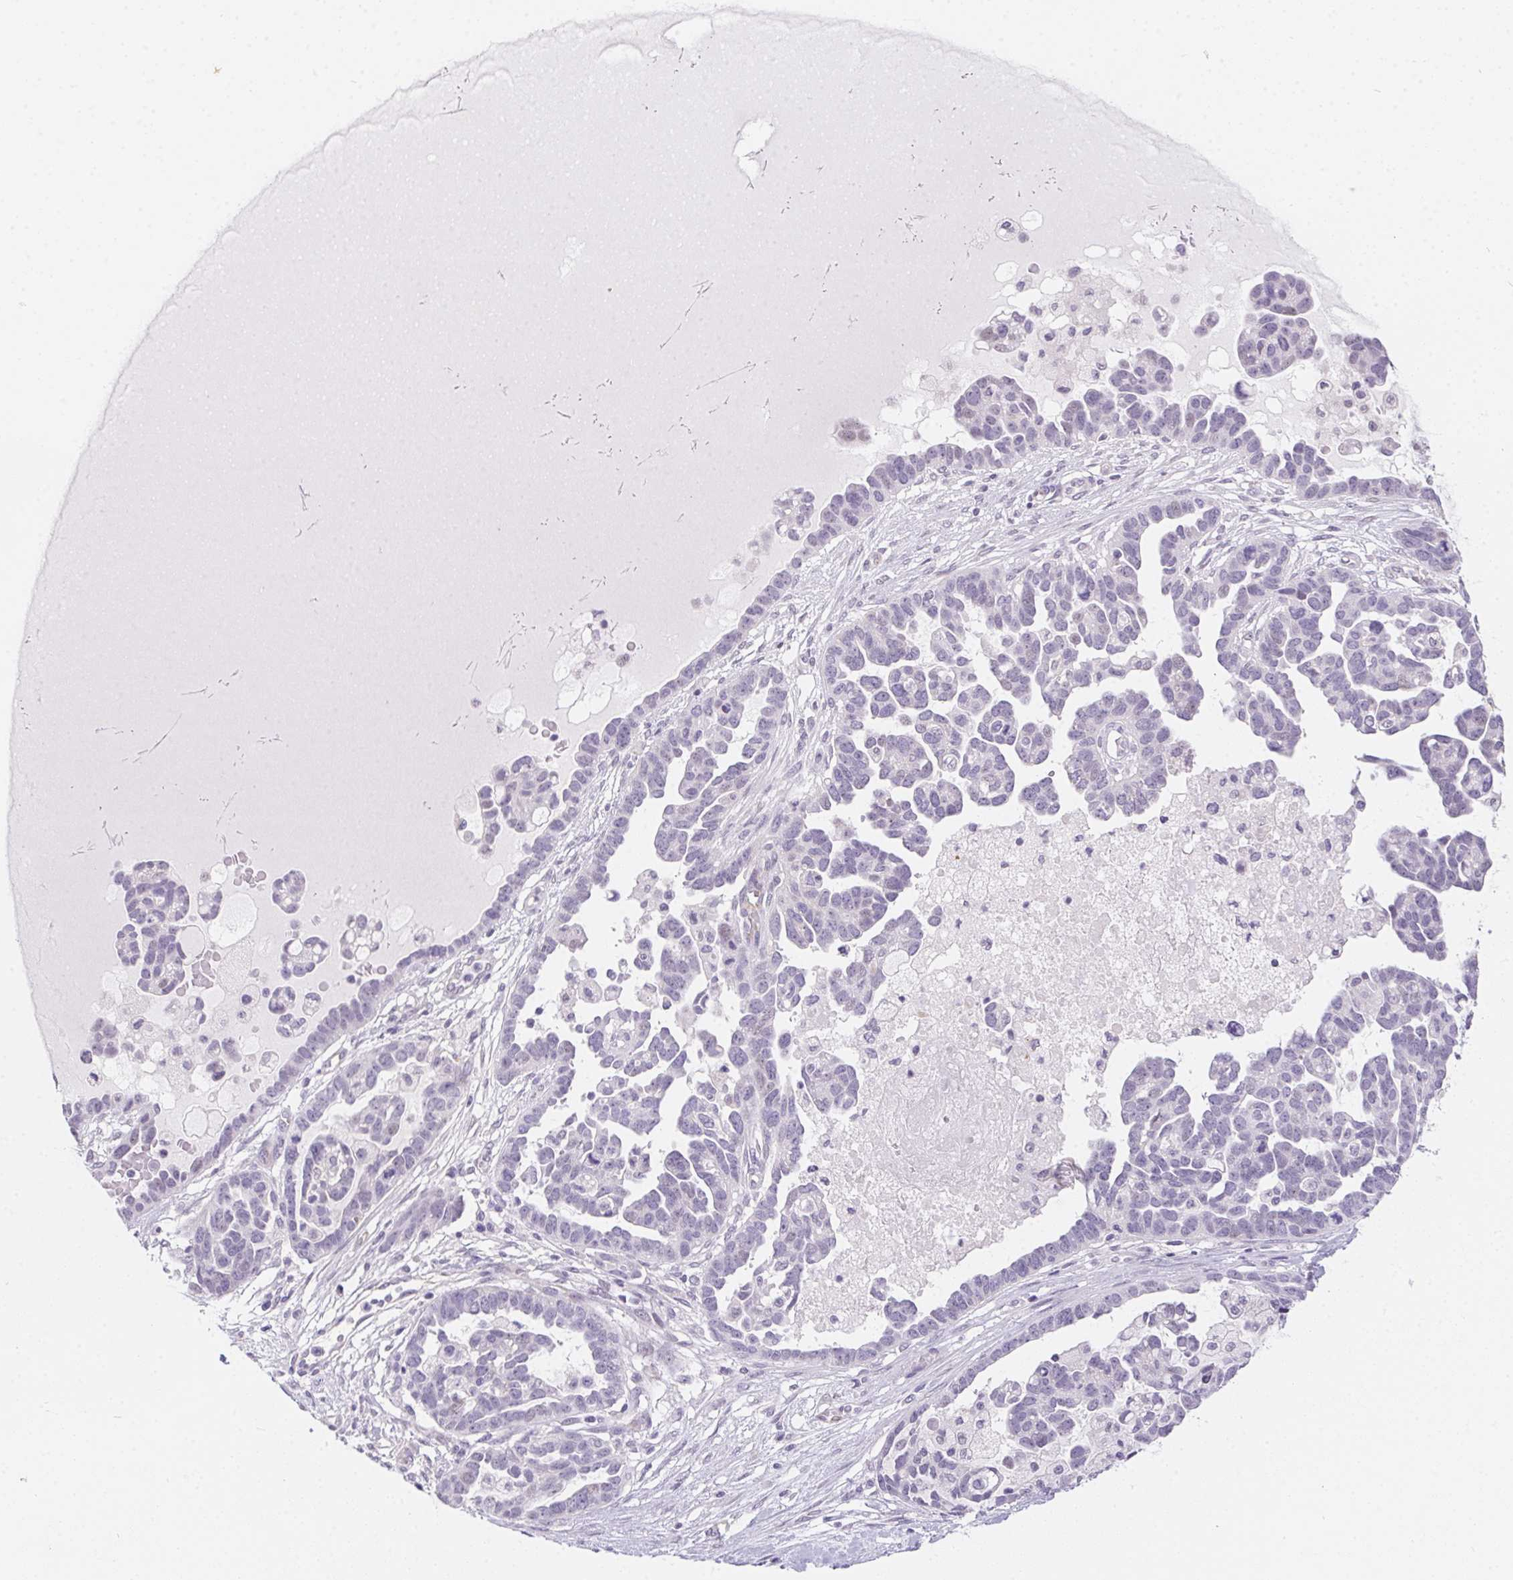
{"staining": {"intensity": "negative", "quantity": "none", "location": "none"}, "tissue": "ovarian cancer", "cell_type": "Tumor cells", "image_type": "cancer", "snomed": [{"axis": "morphology", "description": "Cystadenocarcinoma, serous, NOS"}, {"axis": "topography", "description": "Ovary"}], "caption": "The histopathology image exhibits no staining of tumor cells in ovarian cancer.", "gene": "MORC1", "patient": {"sex": "female", "age": 54}}